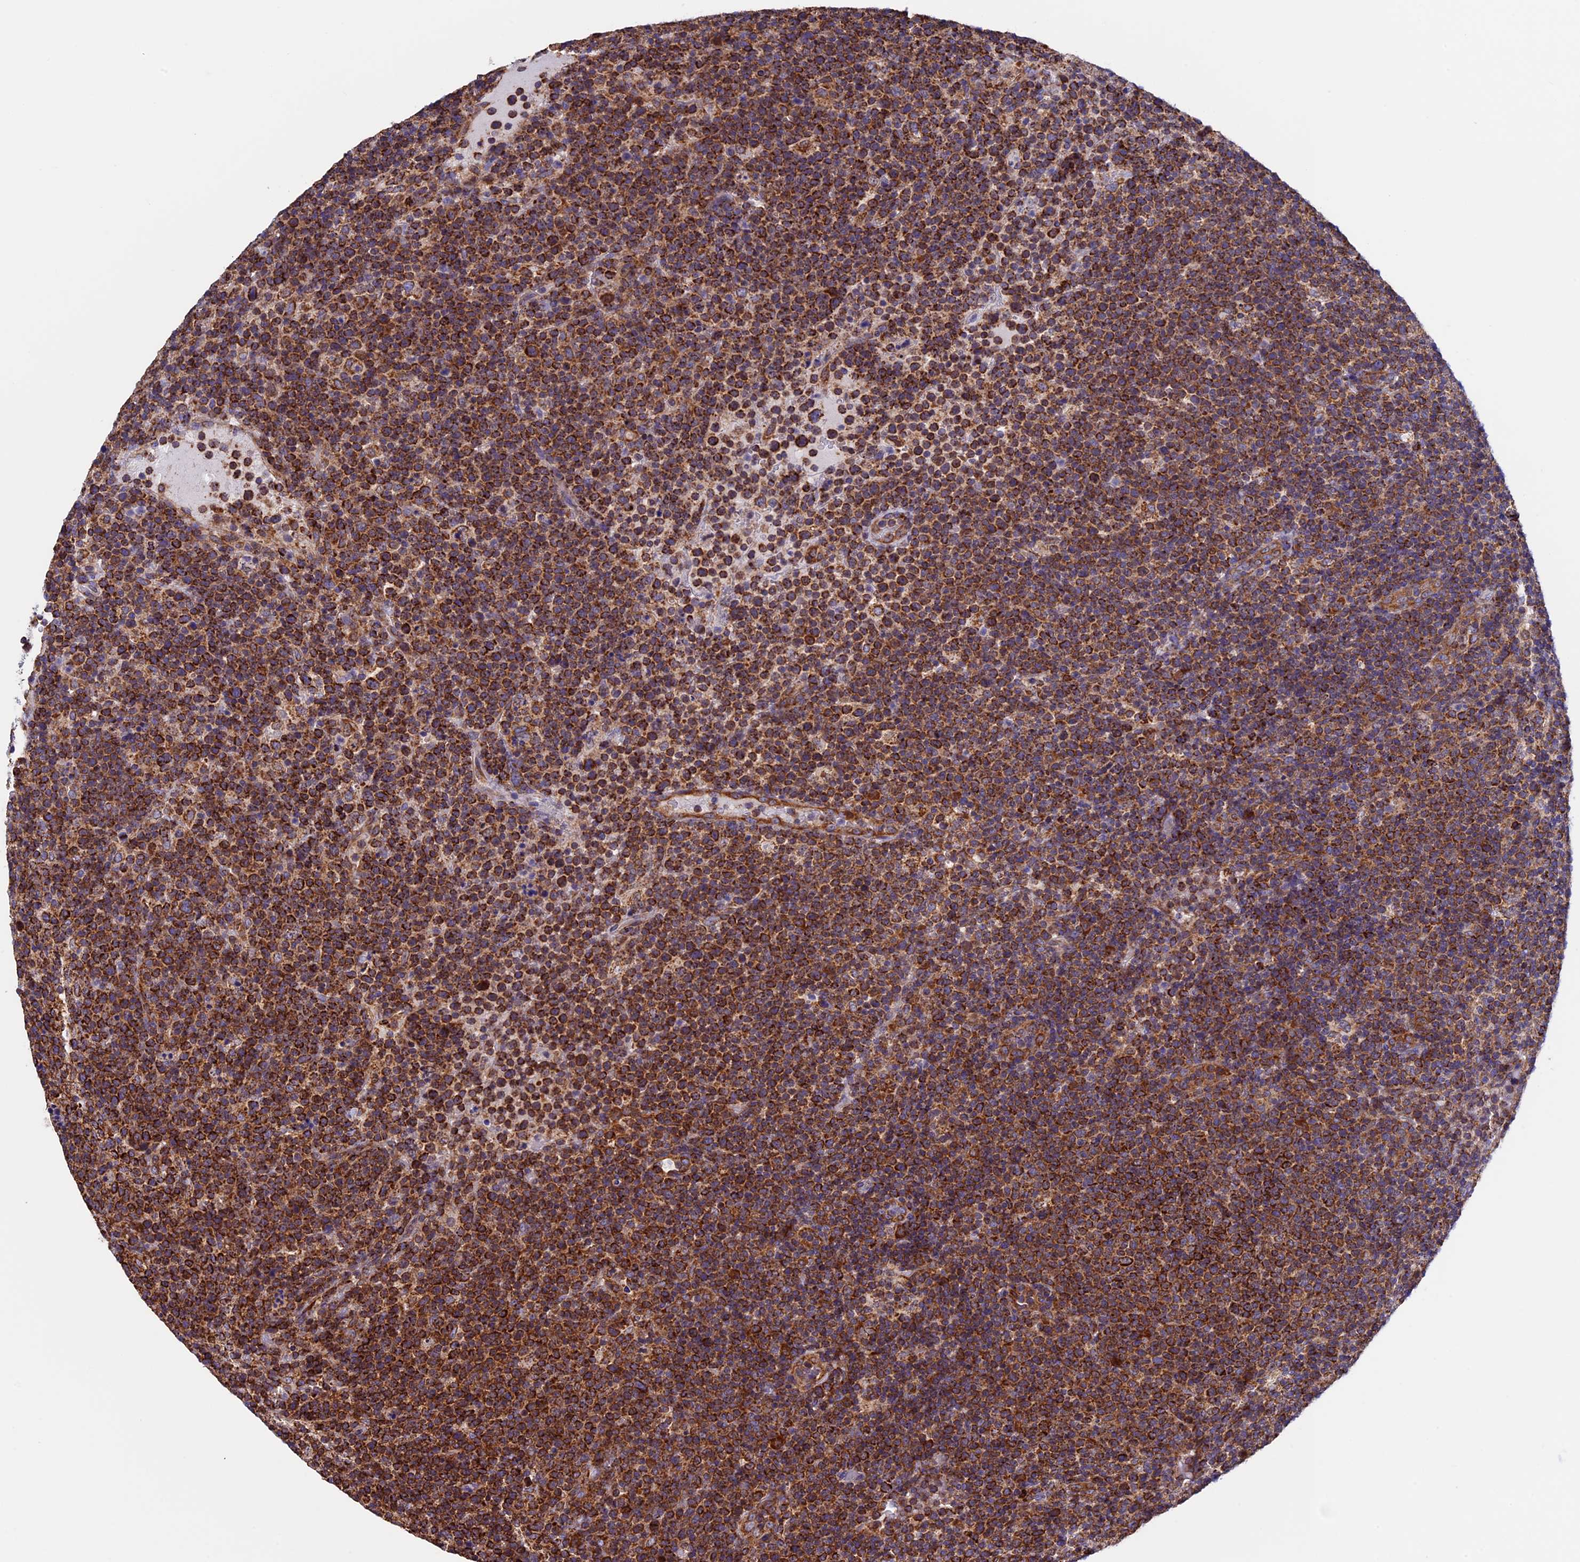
{"staining": {"intensity": "strong", "quantity": ">75%", "location": "cytoplasmic/membranous"}, "tissue": "lymphoma", "cell_type": "Tumor cells", "image_type": "cancer", "snomed": [{"axis": "morphology", "description": "Malignant lymphoma, non-Hodgkin's type, High grade"}, {"axis": "topography", "description": "Lymph node"}], "caption": "Lymphoma stained for a protein displays strong cytoplasmic/membranous positivity in tumor cells.", "gene": "SLC9A5", "patient": {"sex": "male", "age": 61}}